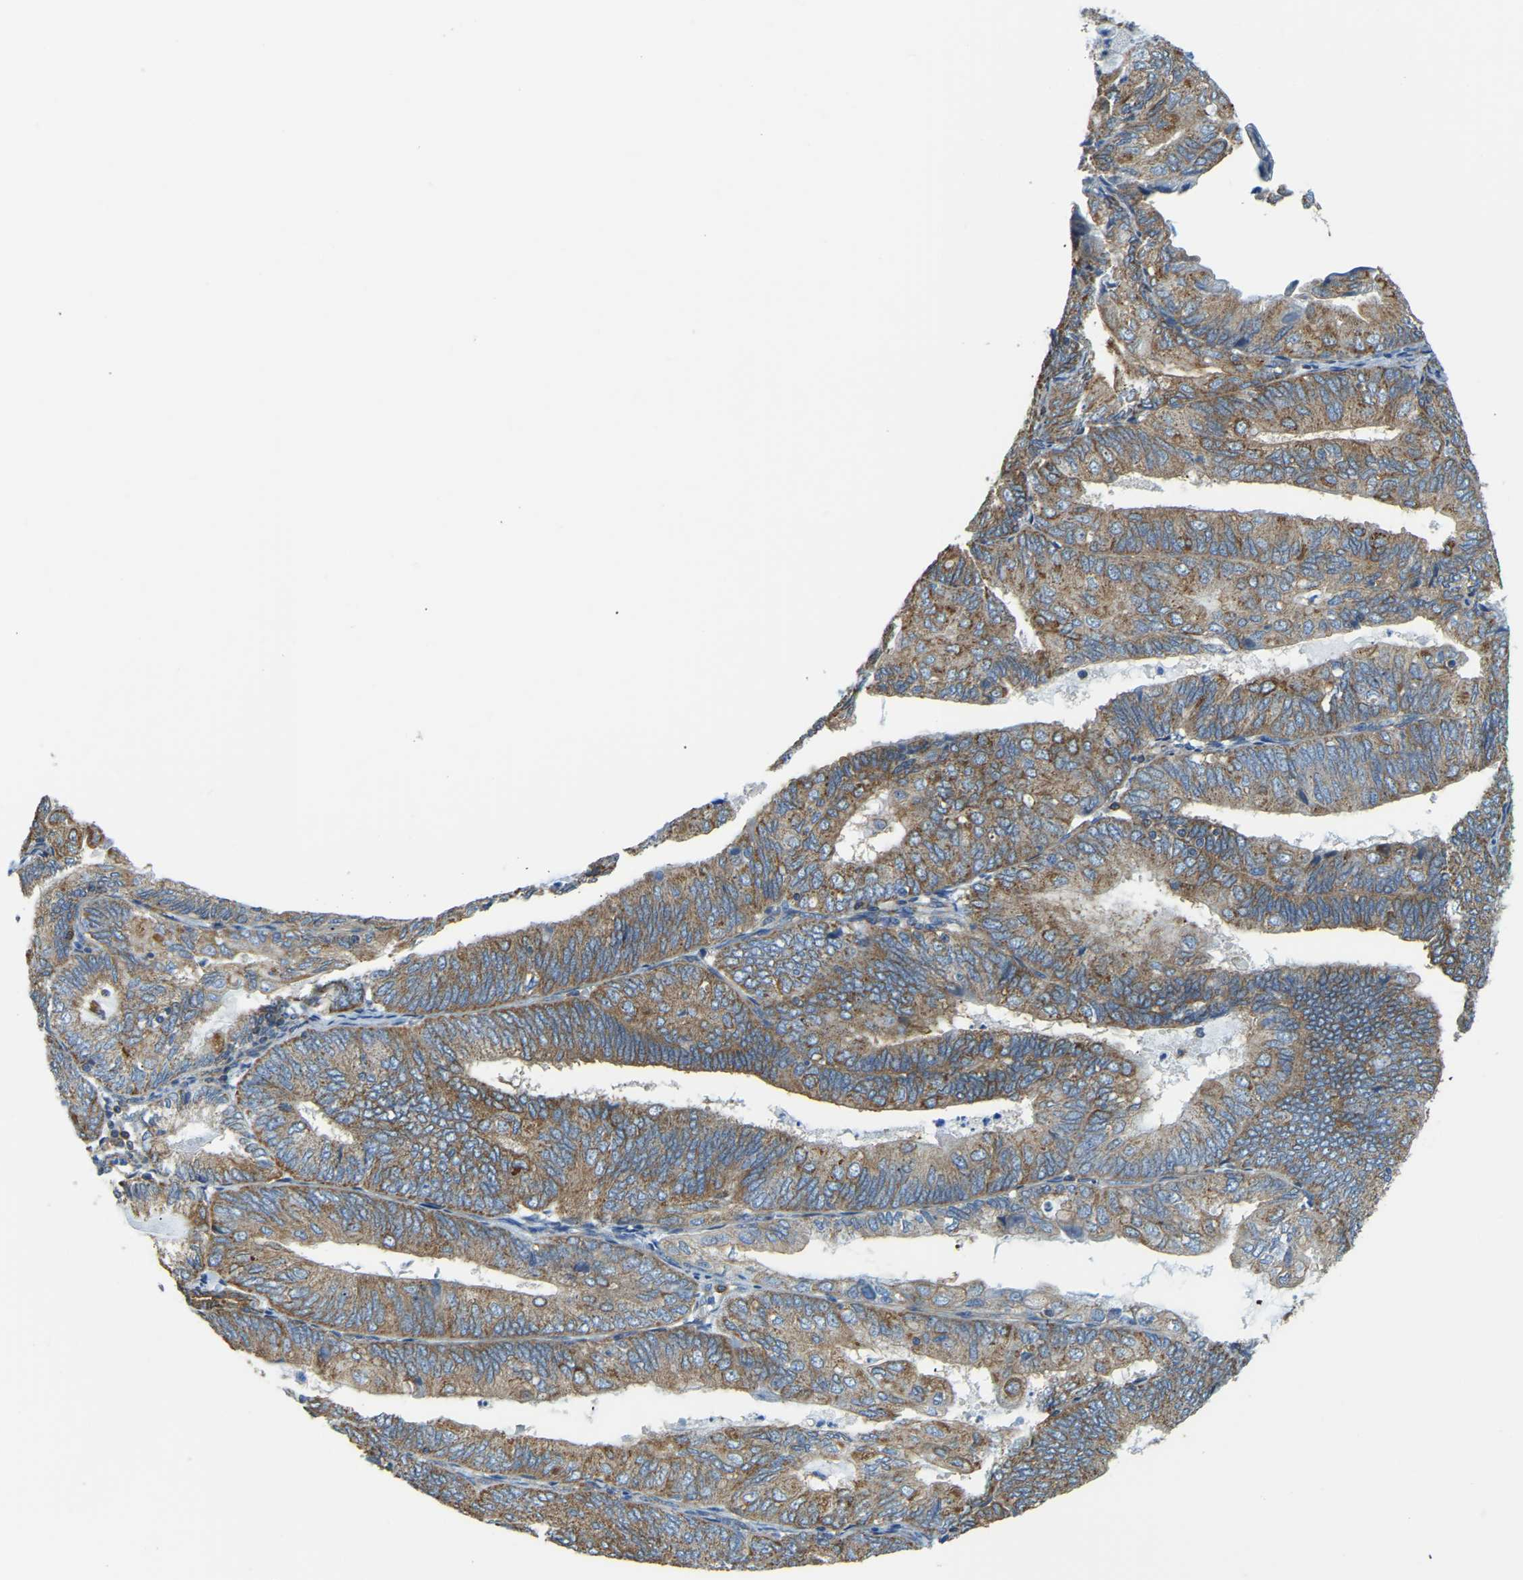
{"staining": {"intensity": "moderate", "quantity": ">75%", "location": "cytoplasmic/membranous"}, "tissue": "endometrial cancer", "cell_type": "Tumor cells", "image_type": "cancer", "snomed": [{"axis": "morphology", "description": "Adenocarcinoma, NOS"}, {"axis": "topography", "description": "Endometrium"}], "caption": "A medium amount of moderate cytoplasmic/membranous staining is seen in about >75% of tumor cells in endometrial adenocarcinoma tissue. The protein of interest is shown in brown color, while the nuclei are stained blue.", "gene": "AHNAK", "patient": {"sex": "female", "age": 81}}